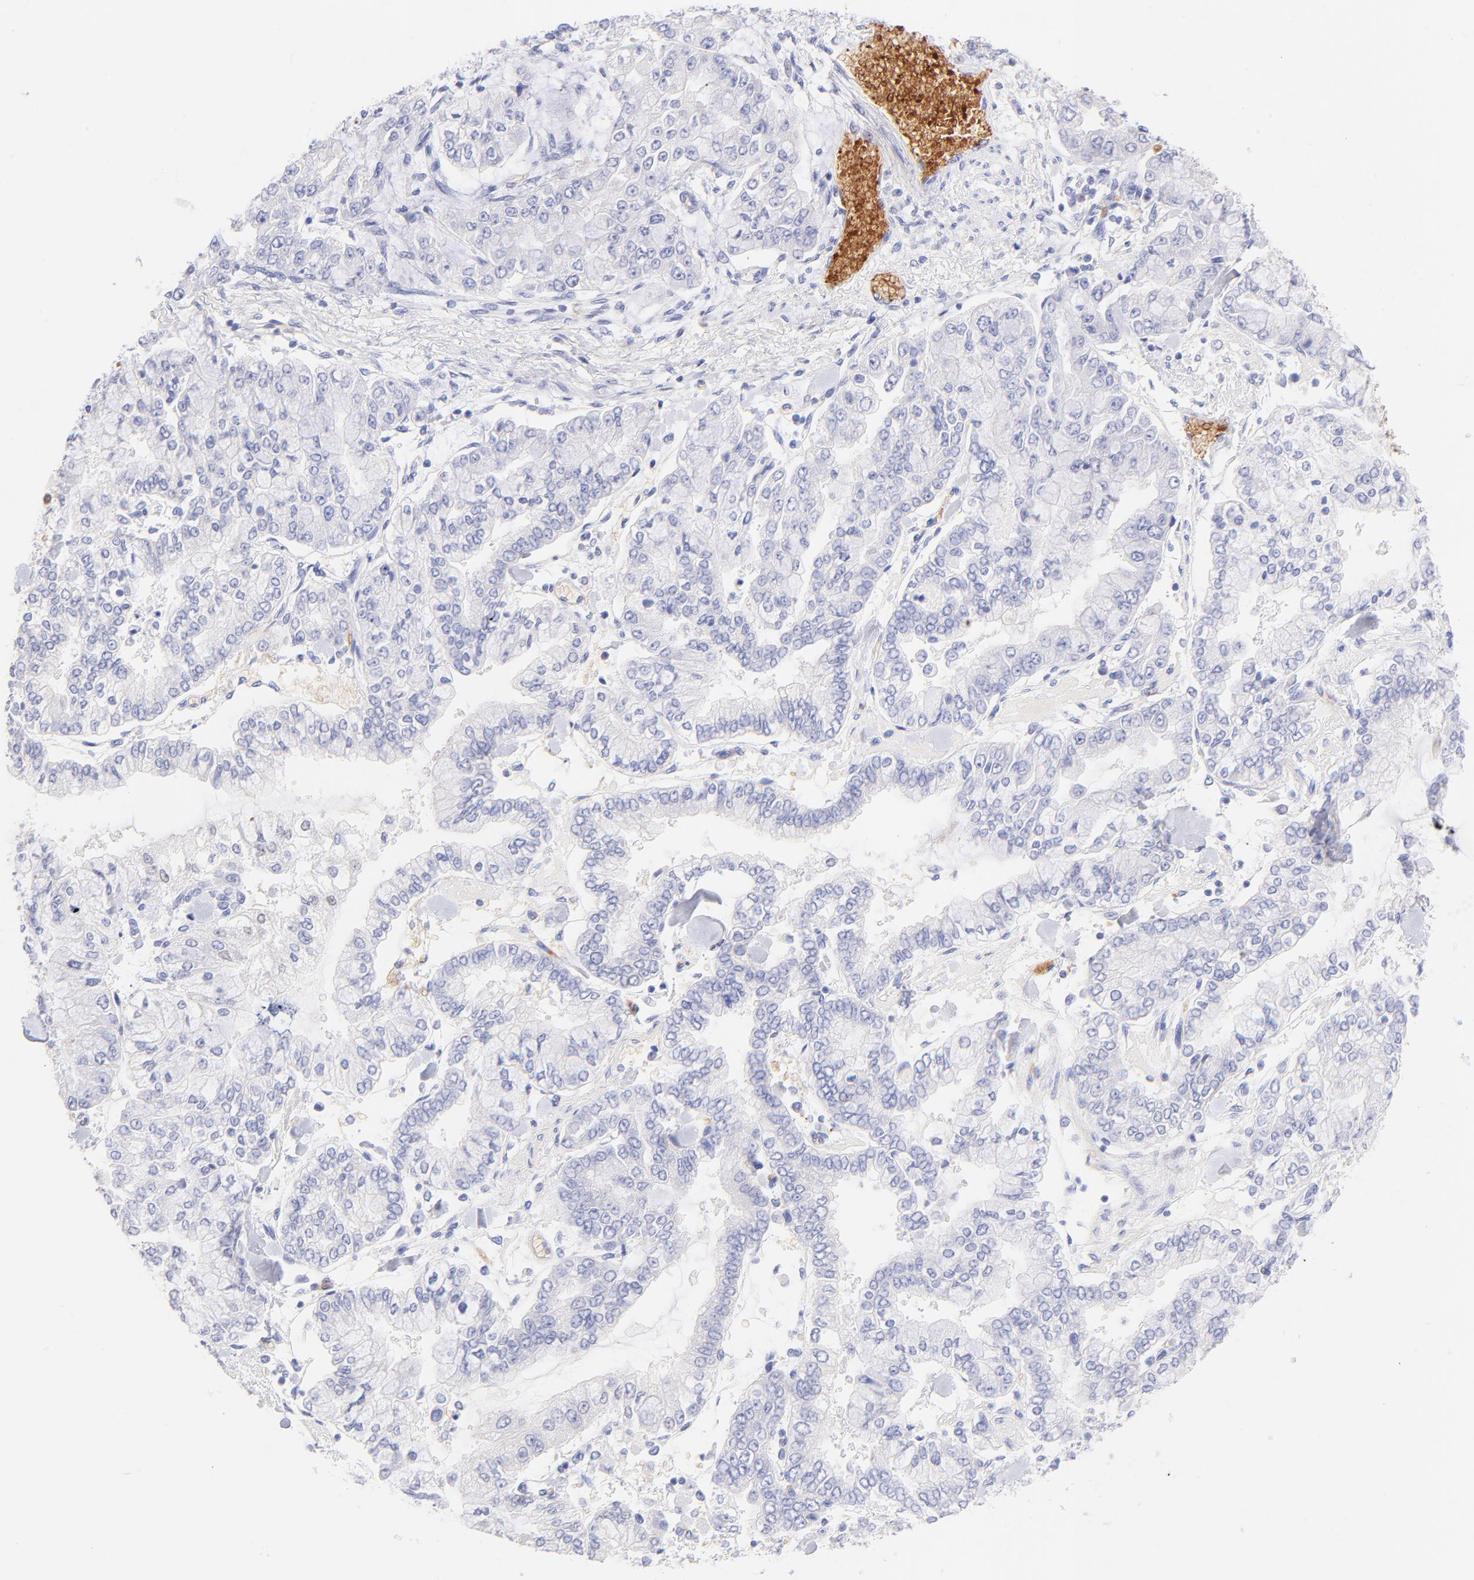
{"staining": {"intensity": "negative", "quantity": "none", "location": "none"}, "tissue": "stomach cancer", "cell_type": "Tumor cells", "image_type": "cancer", "snomed": [{"axis": "morphology", "description": "Normal tissue, NOS"}, {"axis": "morphology", "description": "Adenocarcinoma, NOS"}, {"axis": "topography", "description": "Stomach, upper"}, {"axis": "topography", "description": "Stomach"}], "caption": "High magnification brightfield microscopy of stomach adenocarcinoma stained with DAB (3,3'-diaminobenzidine) (brown) and counterstained with hematoxylin (blue): tumor cells show no significant positivity.", "gene": "FRMPD3", "patient": {"sex": "male", "age": 76}}